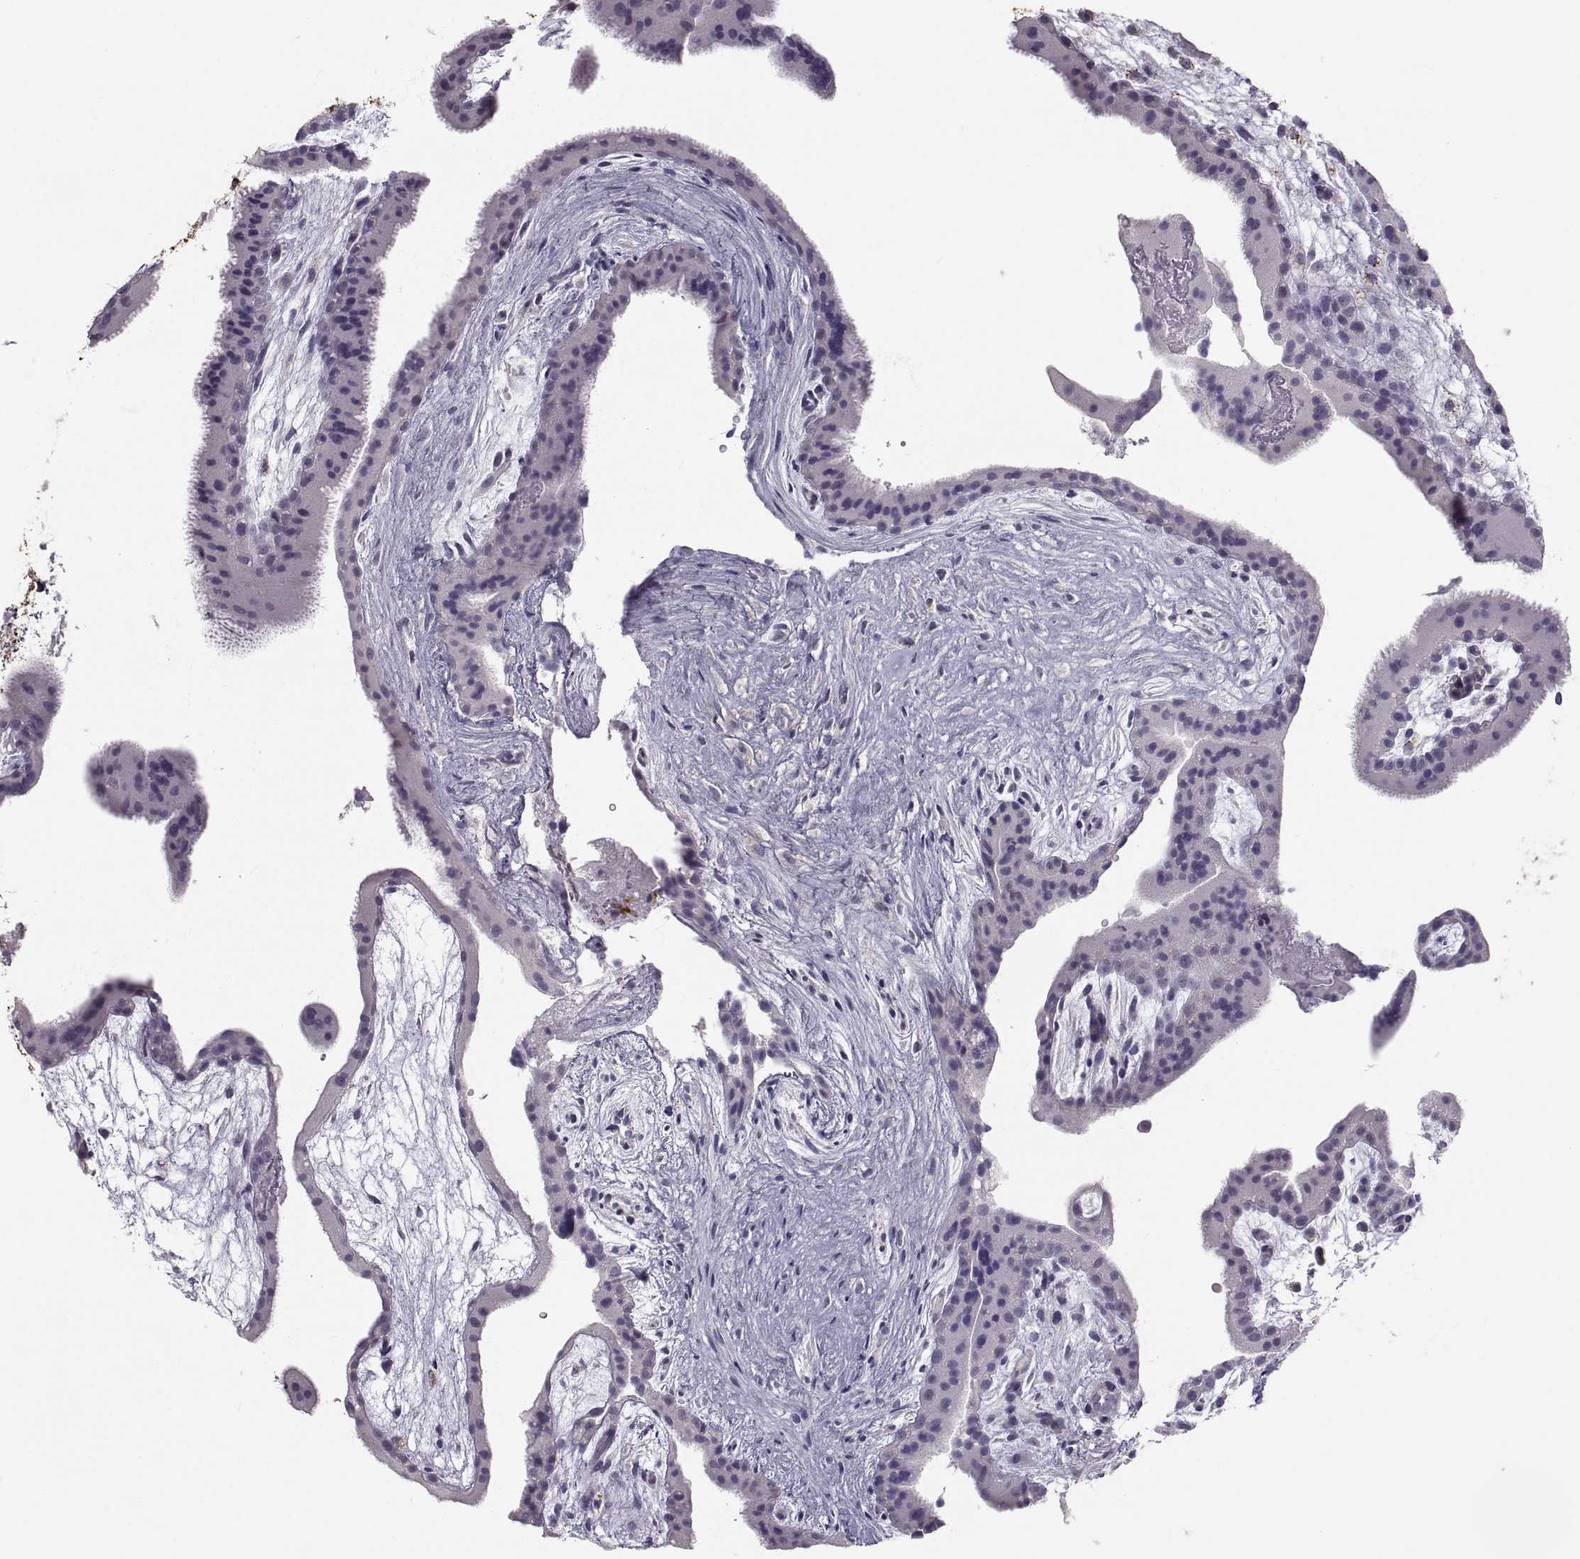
{"staining": {"intensity": "negative", "quantity": "none", "location": "none"}, "tissue": "placenta", "cell_type": "Decidual cells", "image_type": "normal", "snomed": [{"axis": "morphology", "description": "Normal tissue, NOS"}, {"axis": "topography", "description": "Placenta"}], "caption": "An immunohistochemistry histopathology image of unremarkable placenta is shown. There is no staining in decidual cells of placenta. Nuclei are stained in blue.", "gene": "PGM5", "patient": {"sex": "female", "age": 19}}